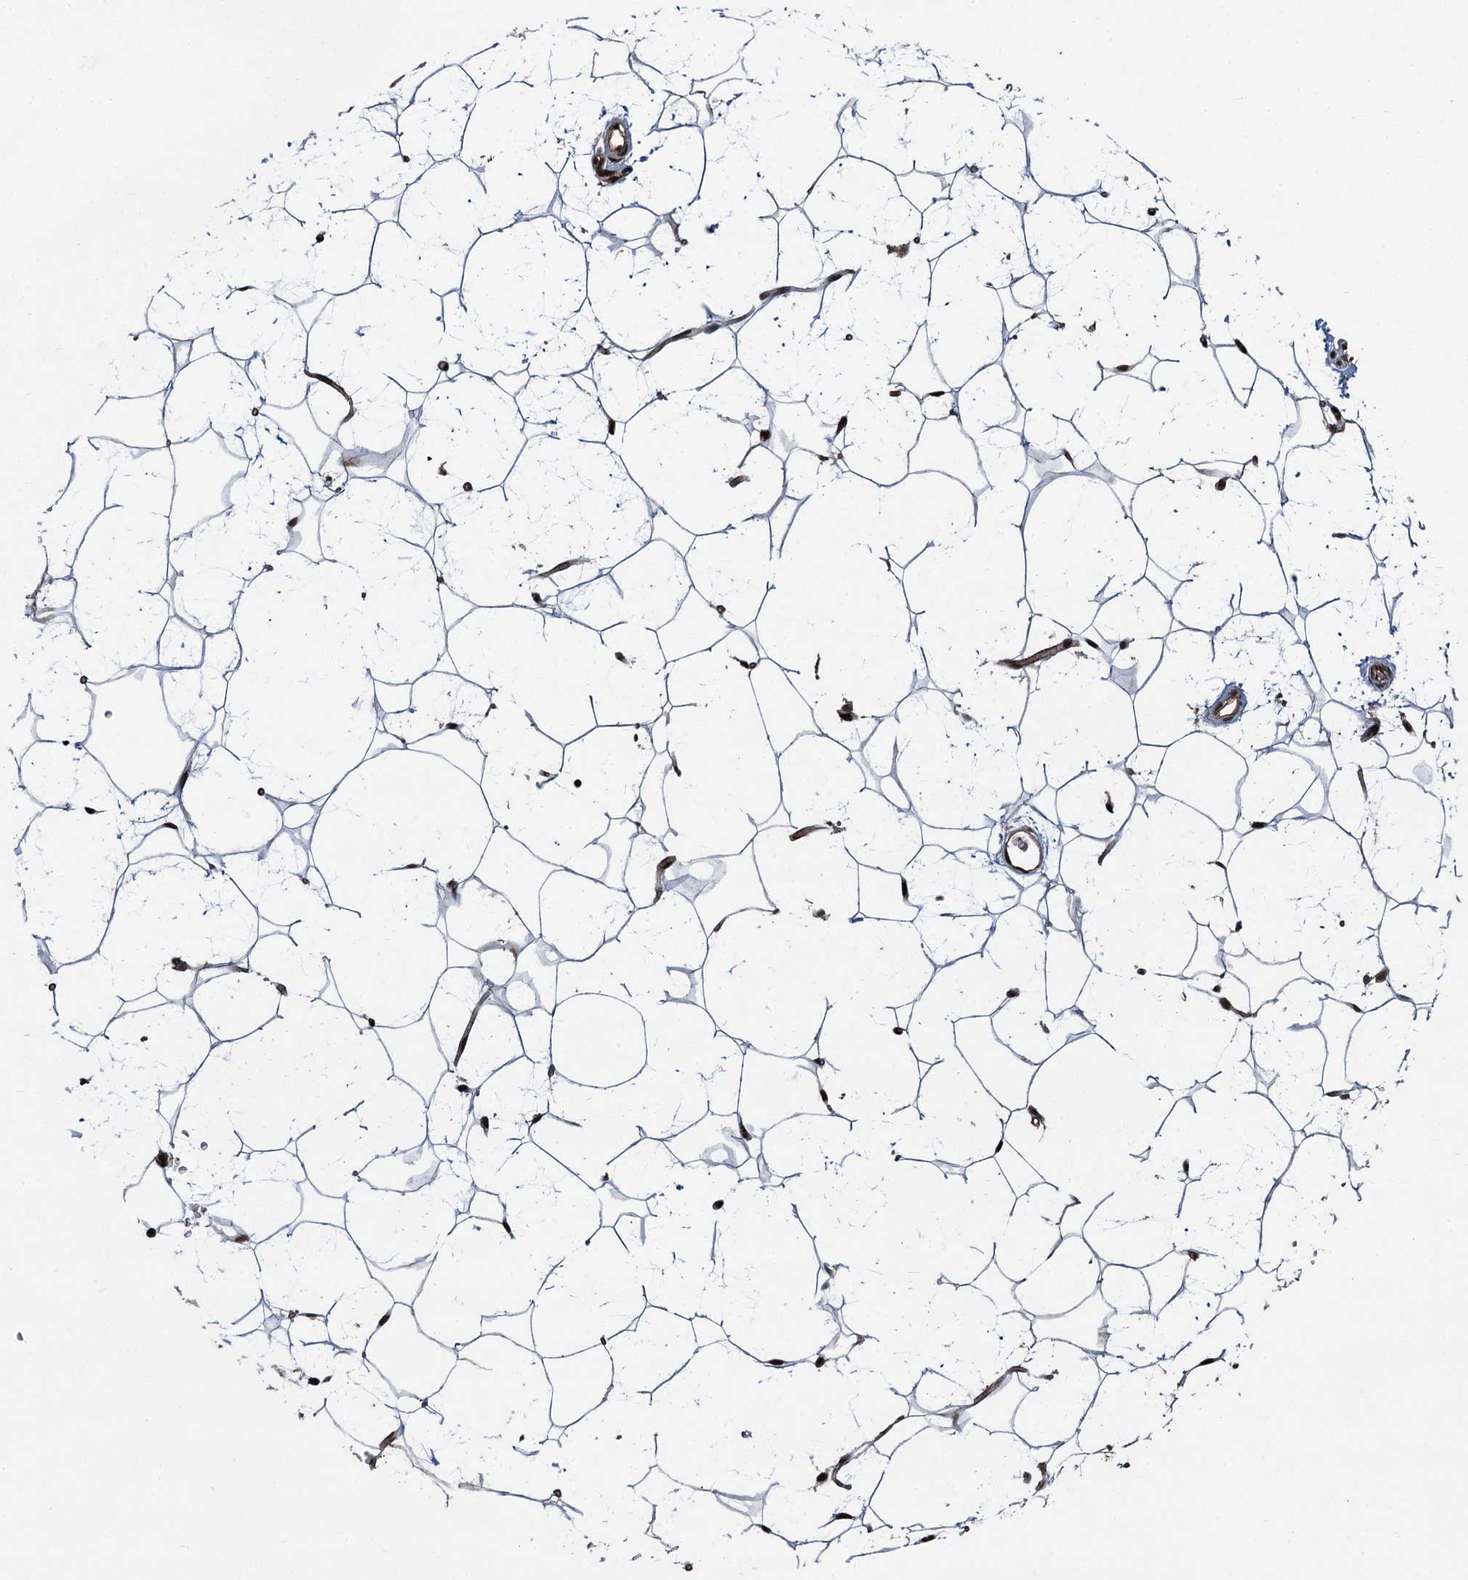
{"staining": {"intensity": "strong", "quantity": ">75%", "location": "nuclear"}, "tissue": "adipose tissue", "cell_type": "Adipocytes", "image_type": "normal", "snomed": [{"axis": "morphology", "description": "Normal tissue, NOS"}, {"axis": "topography", "description": "Breast"}], "caption": "High-power microscopy captured an IHC image of unremarkable adipose tissue, revealing strong nuclear positivity in approximately >75% of adipocytes.", "gene": "ANKRD49", "patient": {"sex": "female", "age": 26}}